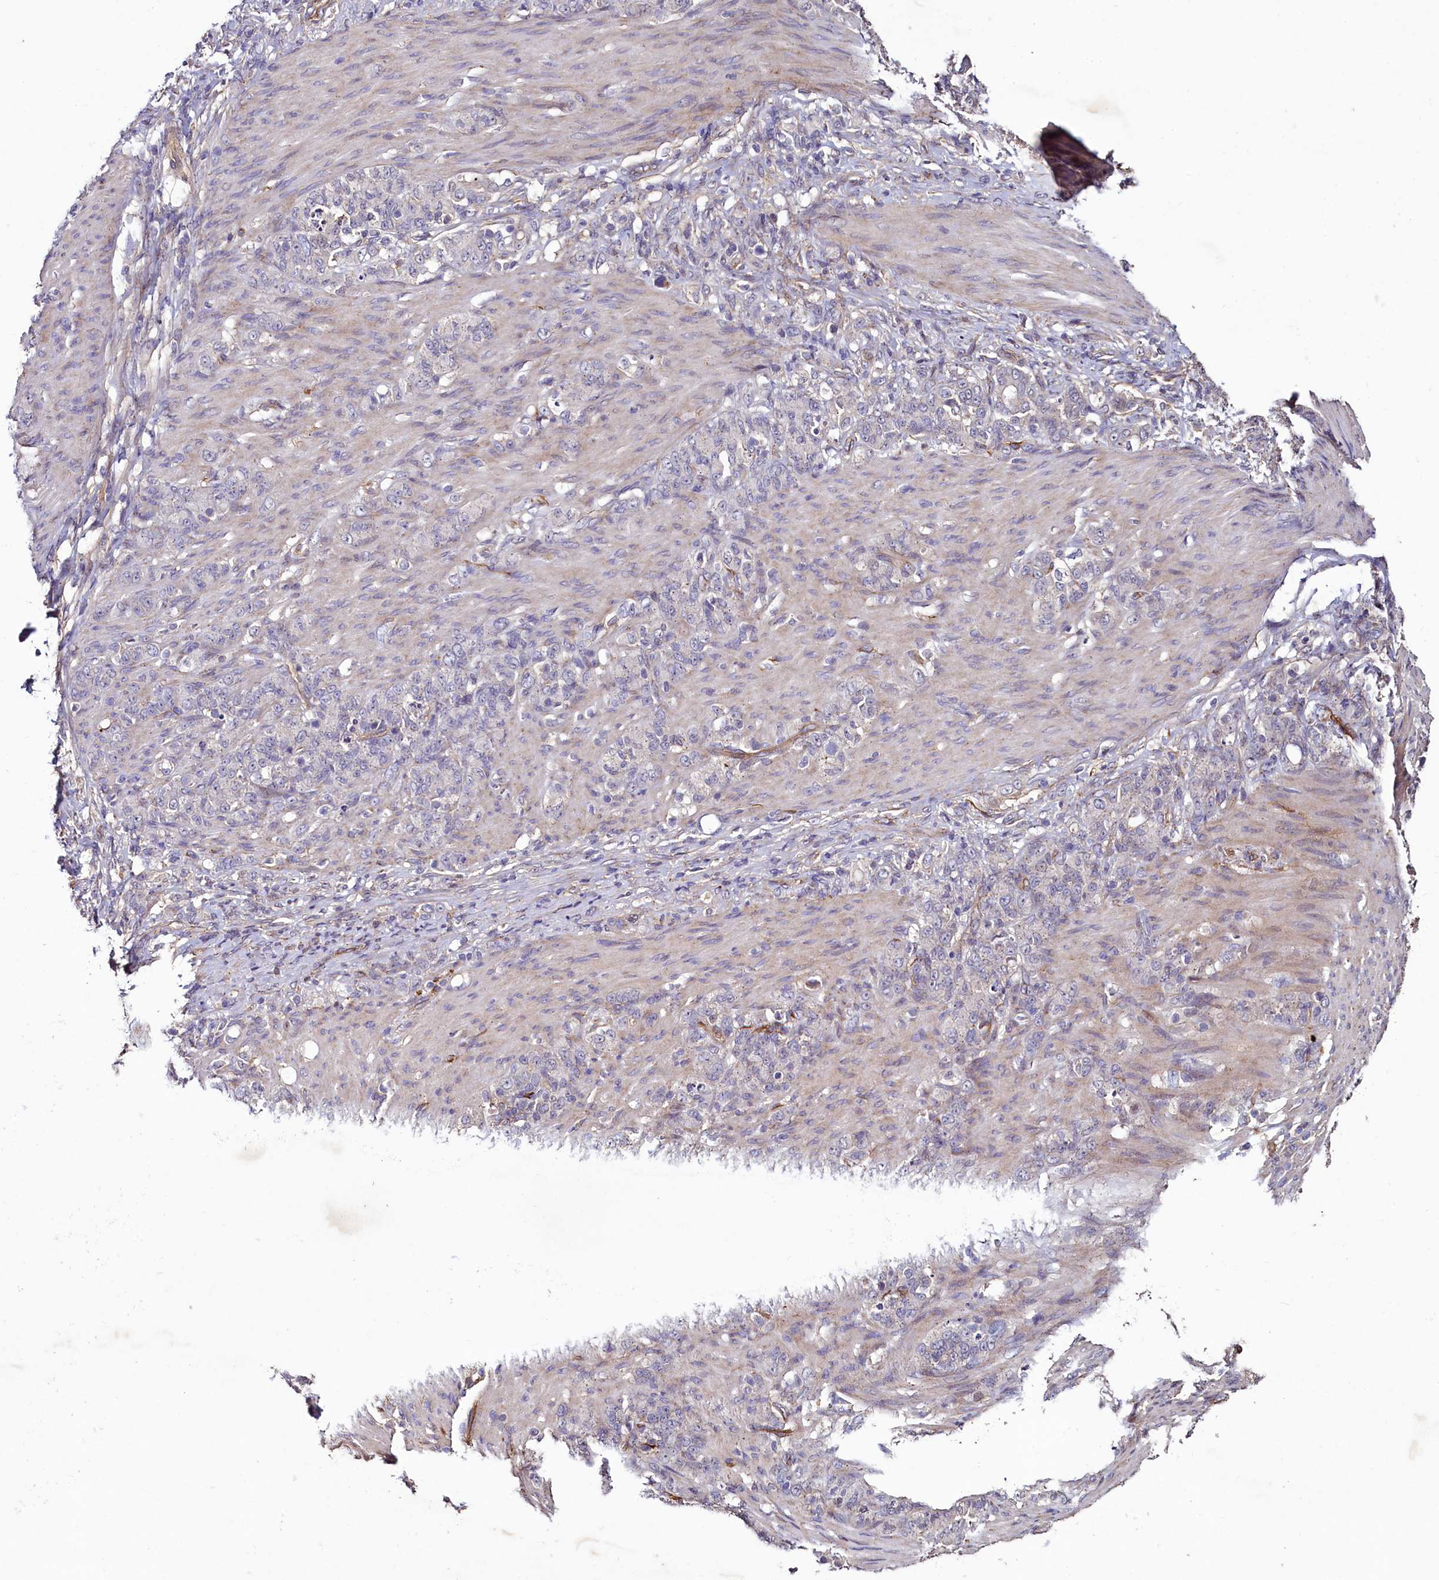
{"staining": {"intensity": "negative", "quantity": "none", "location": "none"}, "tissue": "stomach cancer", "cell_type": "Tumor cells", "image_type": "cancer", "snomed": [{"axis": "morphology", "description": "Adenocarcinoma, NOS"}, {"axis": "topography", "description": "Stomach"}], "caption": "This is a image of IHC staining of stomach cancer (adenocarcinoma), which shows no positivity in tumor cells.", "gene": "PALM", "patient": {"sex": "female", "age": 79}}